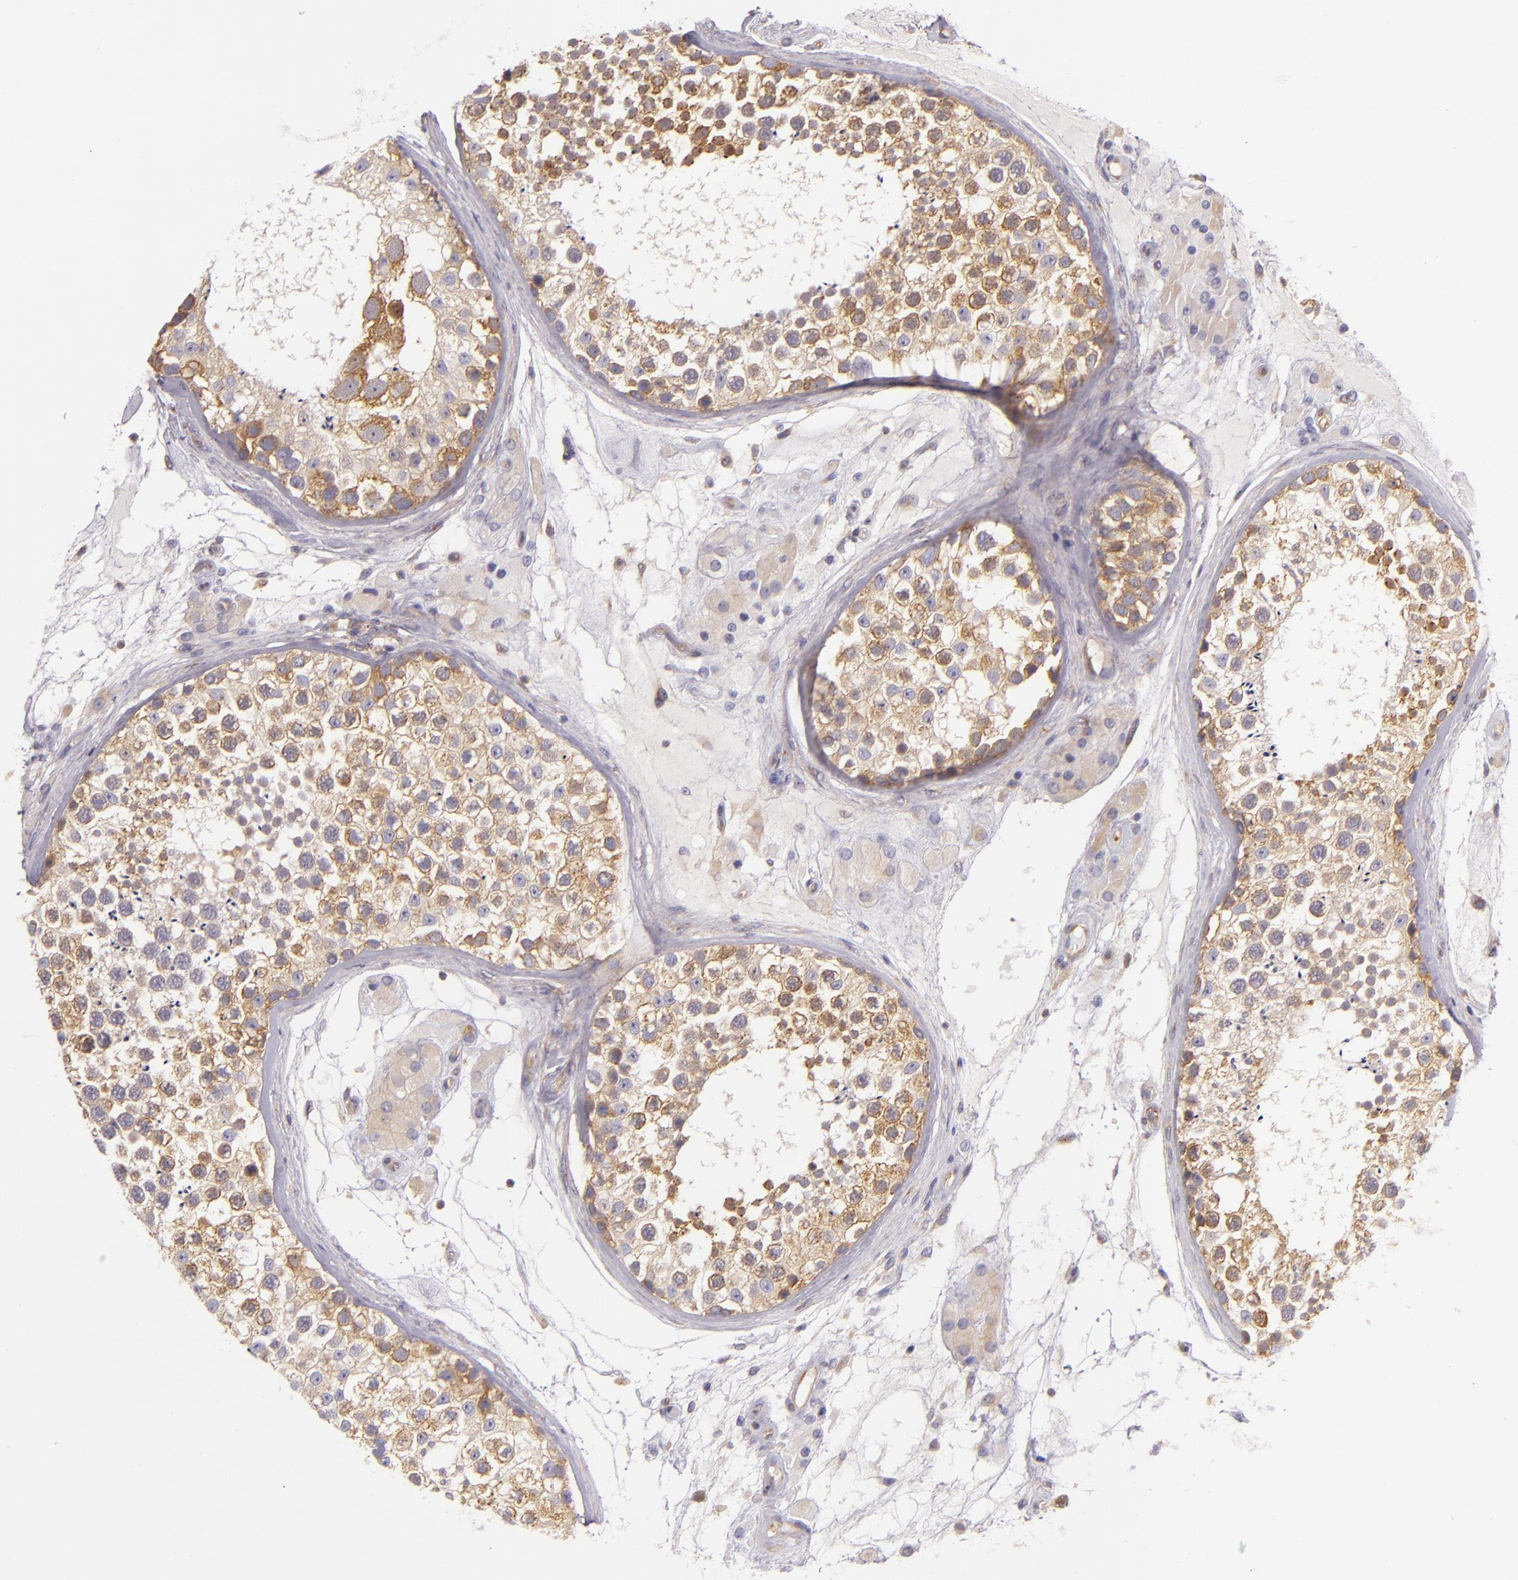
{"staining": {"intensity": "weak", "quantity": ">75%", "location": "cytoplasmic/membranous"}, "tissue": "testis", "cell_type": "Cells in seminiferous ducts", "image_type": "normal", "snomed": [{"axis": "morphology", "description": "Normal tissue, NOS"}, {"axis": "topography", "description": "Testis"}], "caption": "The micrograph reveals staining of normal testis, revealing weak cytoplasmic/membranous protein positivity (brown color) within cells in seminiferous ducts. (DAB = brown stain, brightfield microscopy at high magnification).", "gene": "UPF3B", "patient": {"sex": "male", "age": 46}}